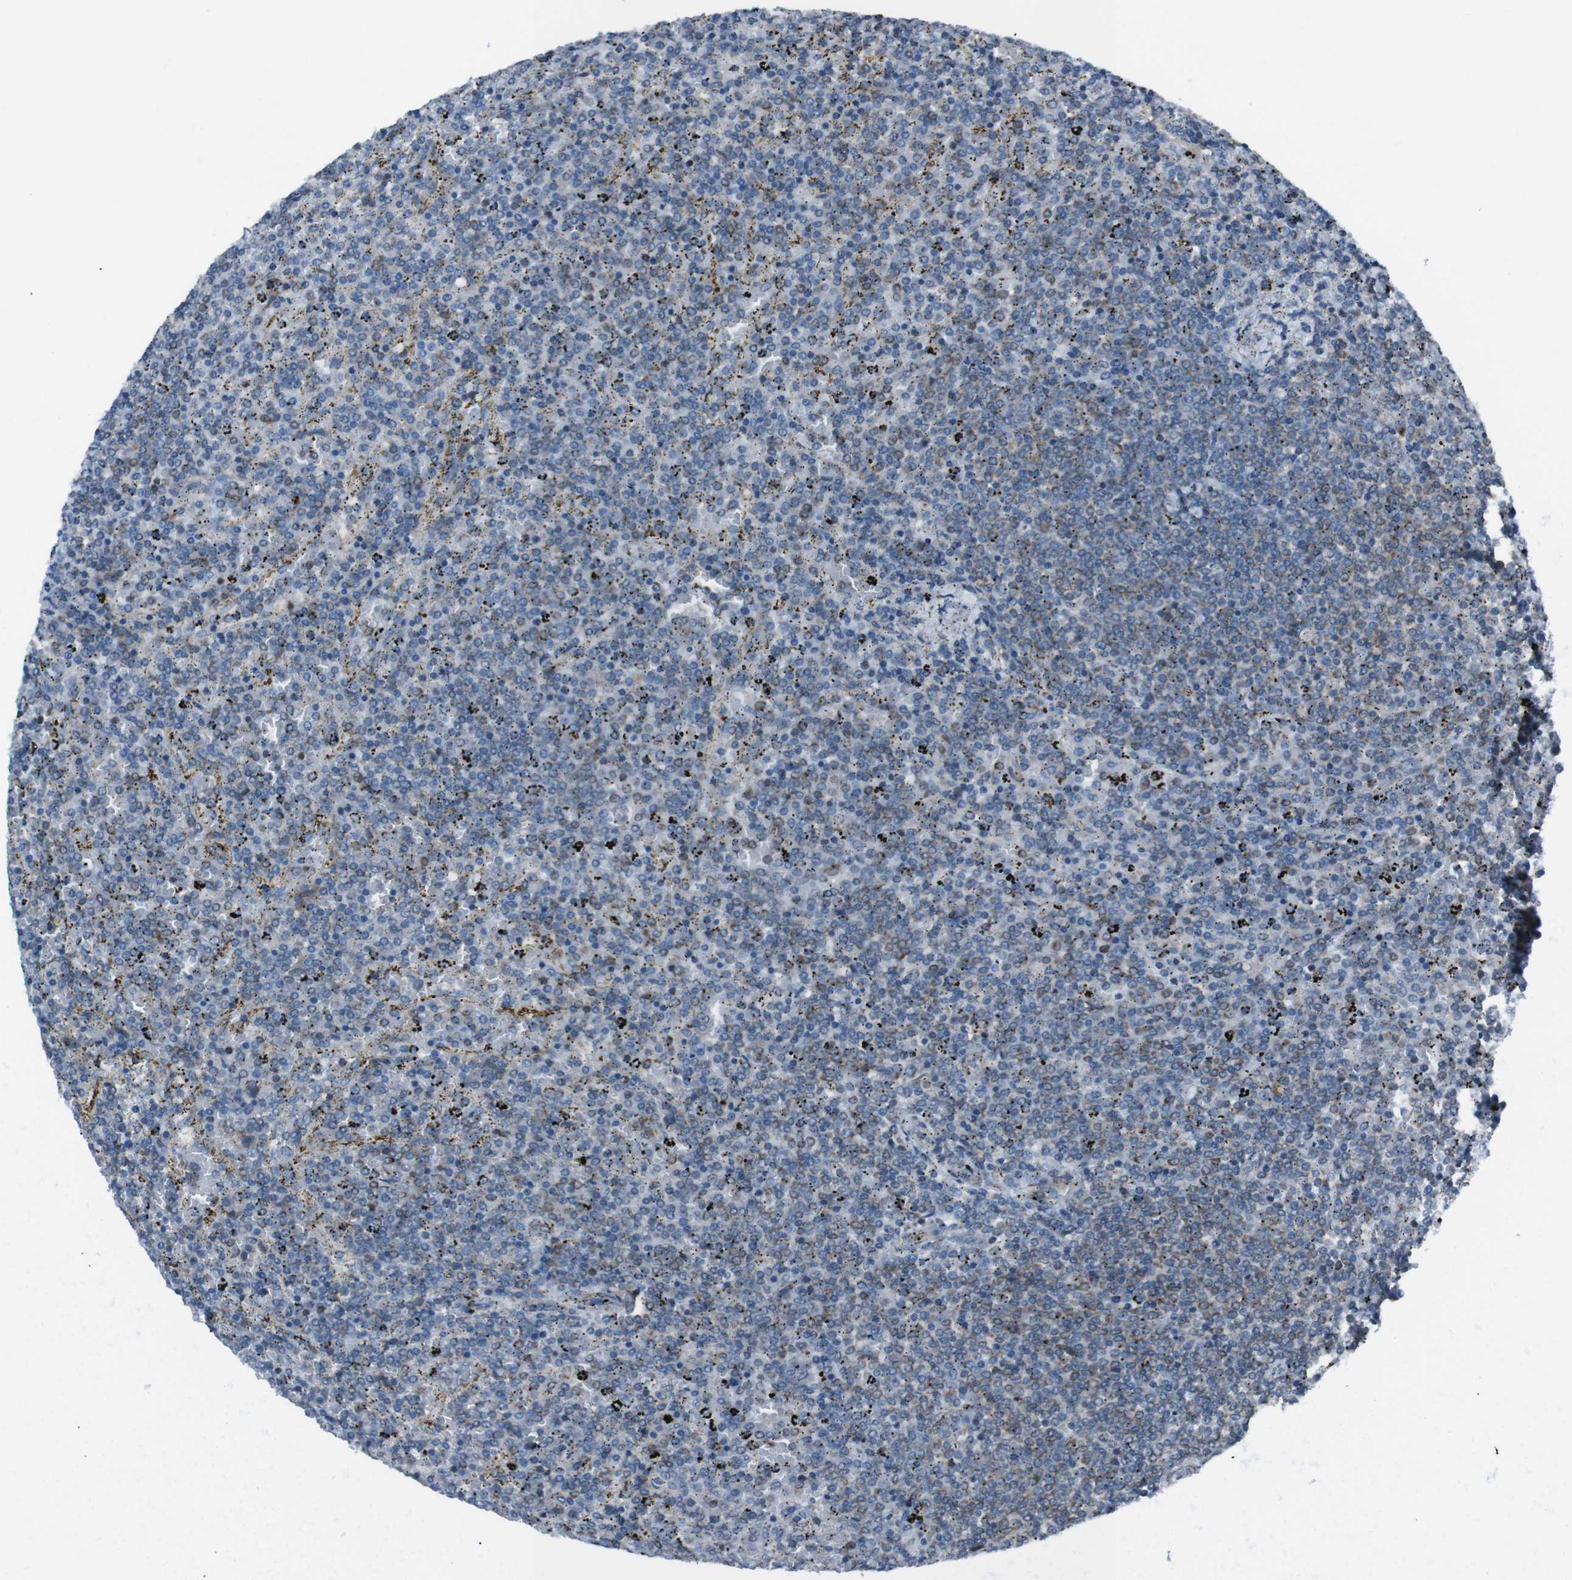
{"staining": {"intensity": "negative", "quantity": "none", "location": "none"}, "tissue": "lymphoma", "cell_type": "Tumor cells", "image_type": "cancer", "snomed": [{"axis": "morphology", "description": "Malignant lymphoma, non-Hodgkin's type, Low grade"}, {"axis": "topography", "description": "Spleen"}], "caption": "A photomicrograph of human malignant lymphoma, non-Hodgkin's type (low-grade) is negative for staining in tumor cells.", "gene": "LNPK", "patient": {"sex": "female", "age": 77}}